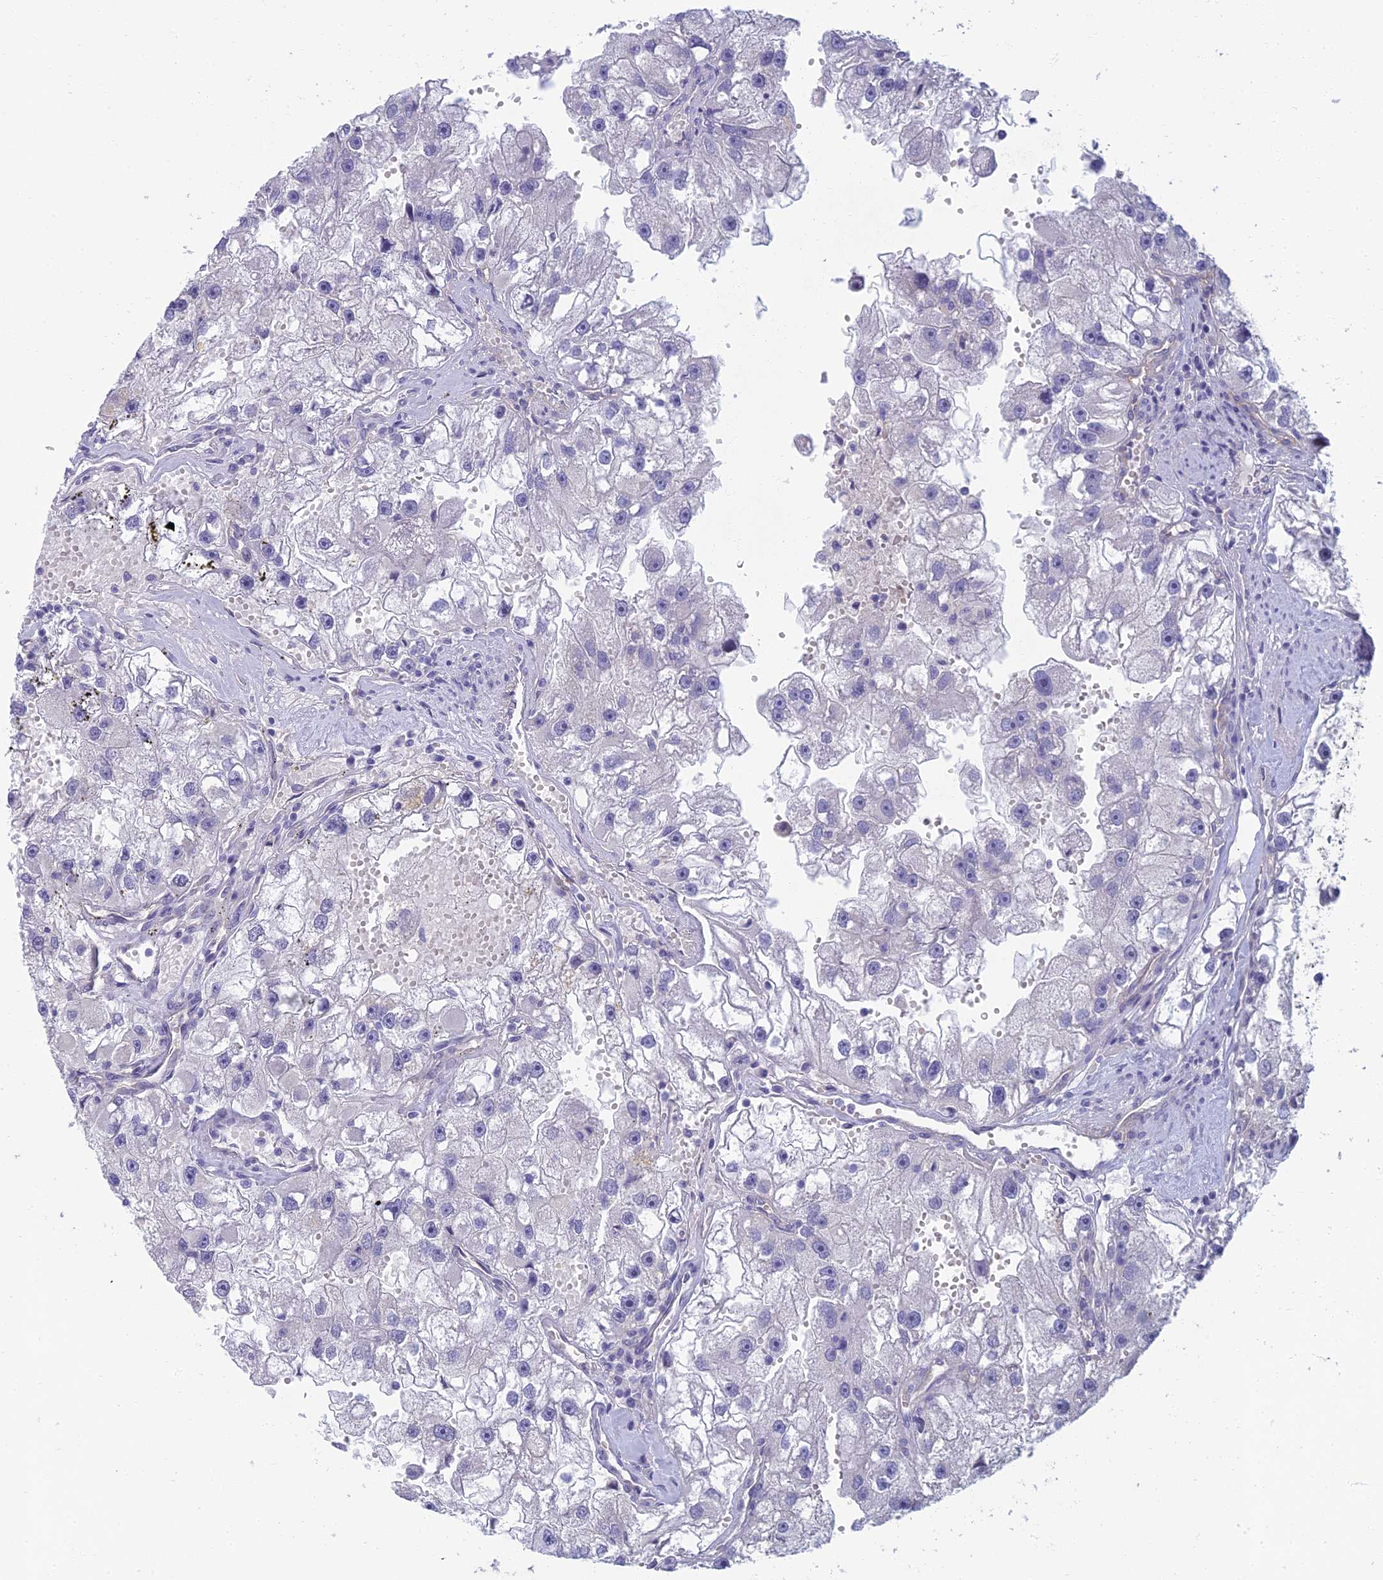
{"staining": {"intensity": "negative", "quantity": "none", "location": "none"}, "tissue": "renal cancer", "cell_type": "Tumor cells", "image_type": "cancer", "snomed": [{"axis": "morphology", "description": "Adenocarcinoma, NOS"}, {"axis": "topography", "description": "Kidney"}], "caption": "There is no significant positivity in tumor cells of renal cancer (adenocarcinoma). Nuclei are stained in blue.", "gene": "NEURL1", "patient": {"sex": "male", "age": 63}}